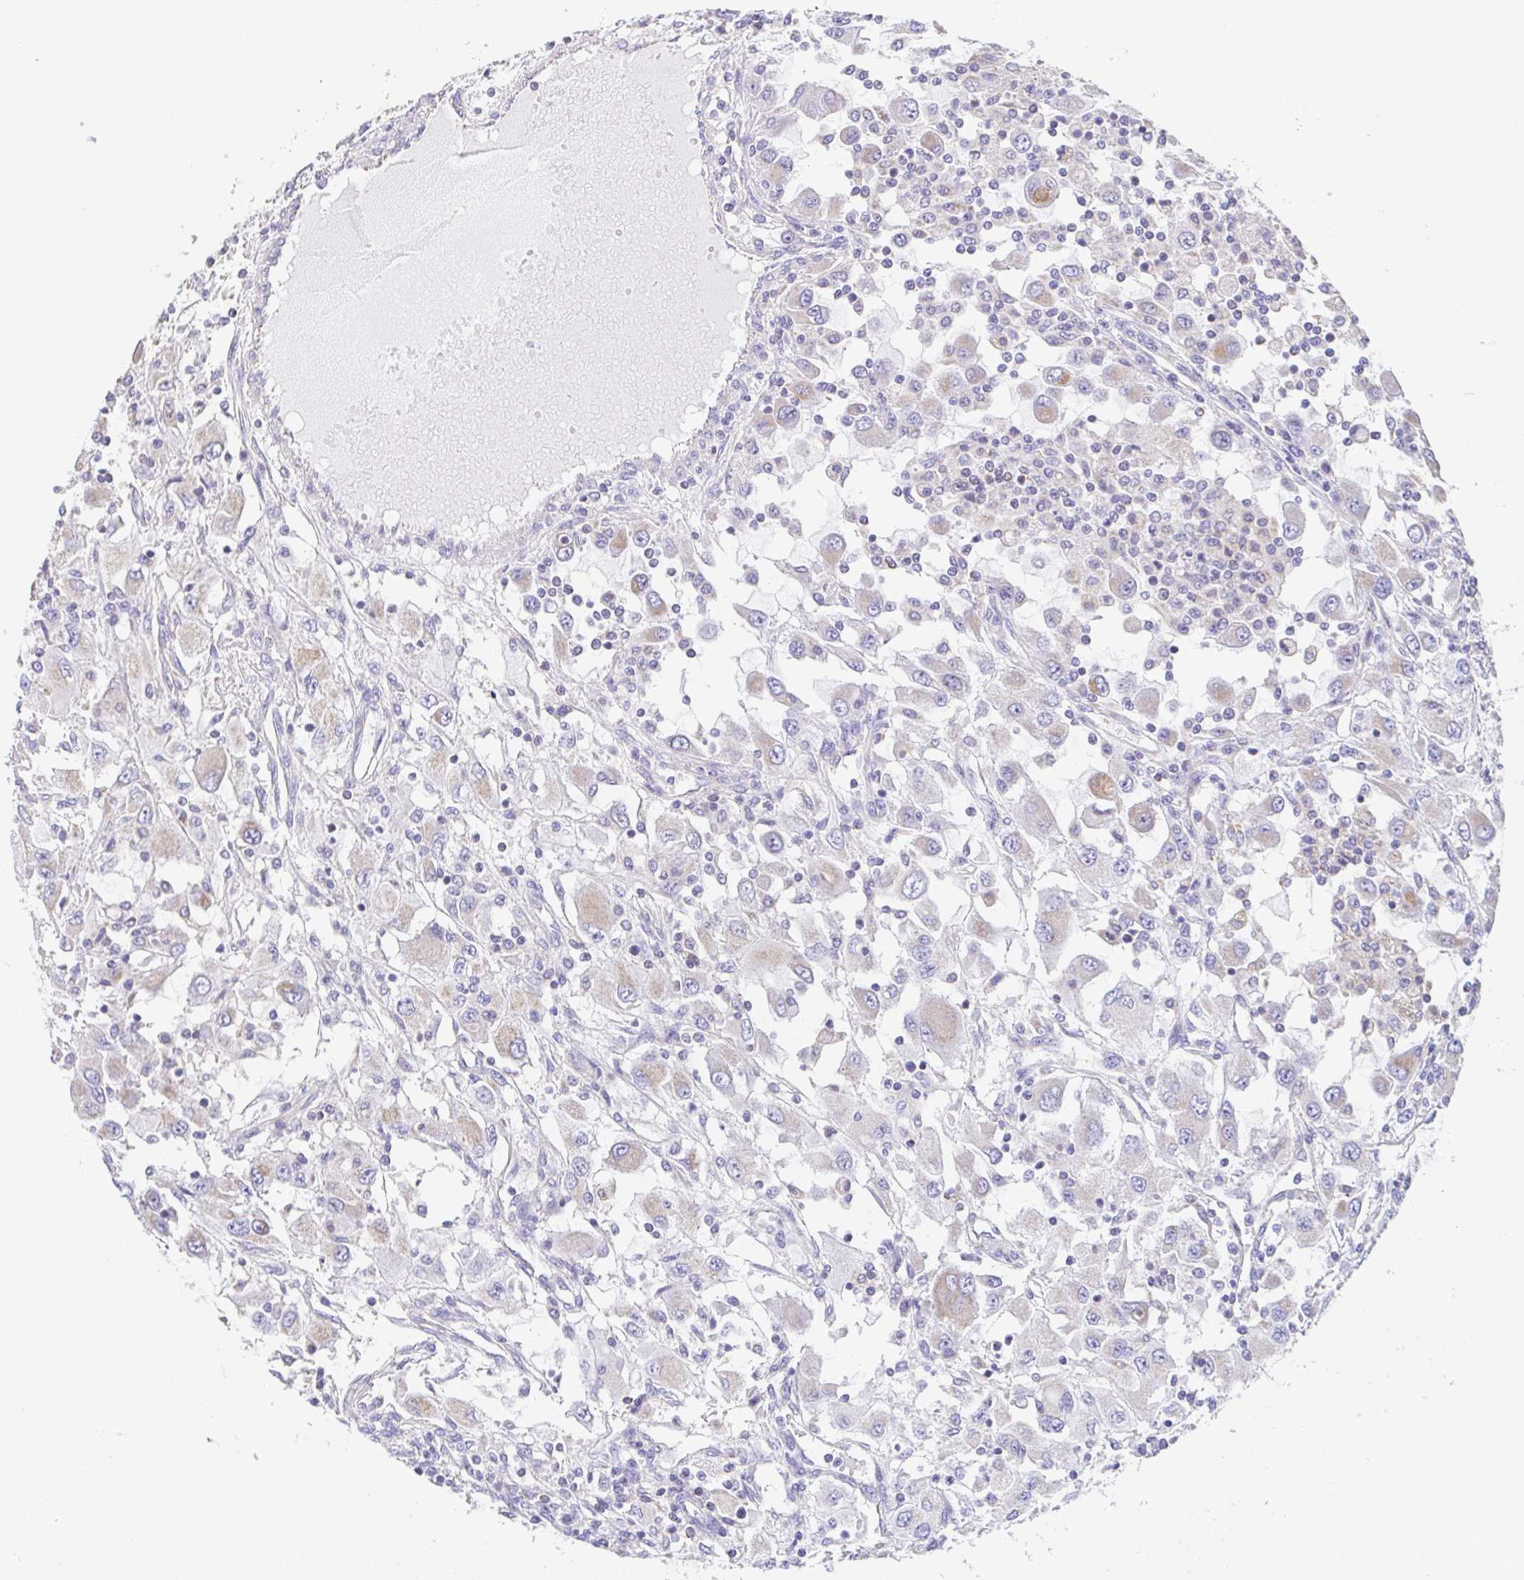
{"staining": {"intensity": "weak", "quantity": "<25%", "location": "cytoplasmic/membranous"}, "tissue": "renal cancer", "cell_type": "Tumor cells", "image_type": "cancer", "snomed": [{"axis": "morphology", "description": "Adenocarcinoma, NOS"}, {"axis": "topography", "description": "Kidney"}], "caption": "Immunohistochemical staining of adenocarcinoma (renal) shows no significant expression in tumor cells.", "gene": "GINM1", "patient": {"sex": "female", "age": 67}}